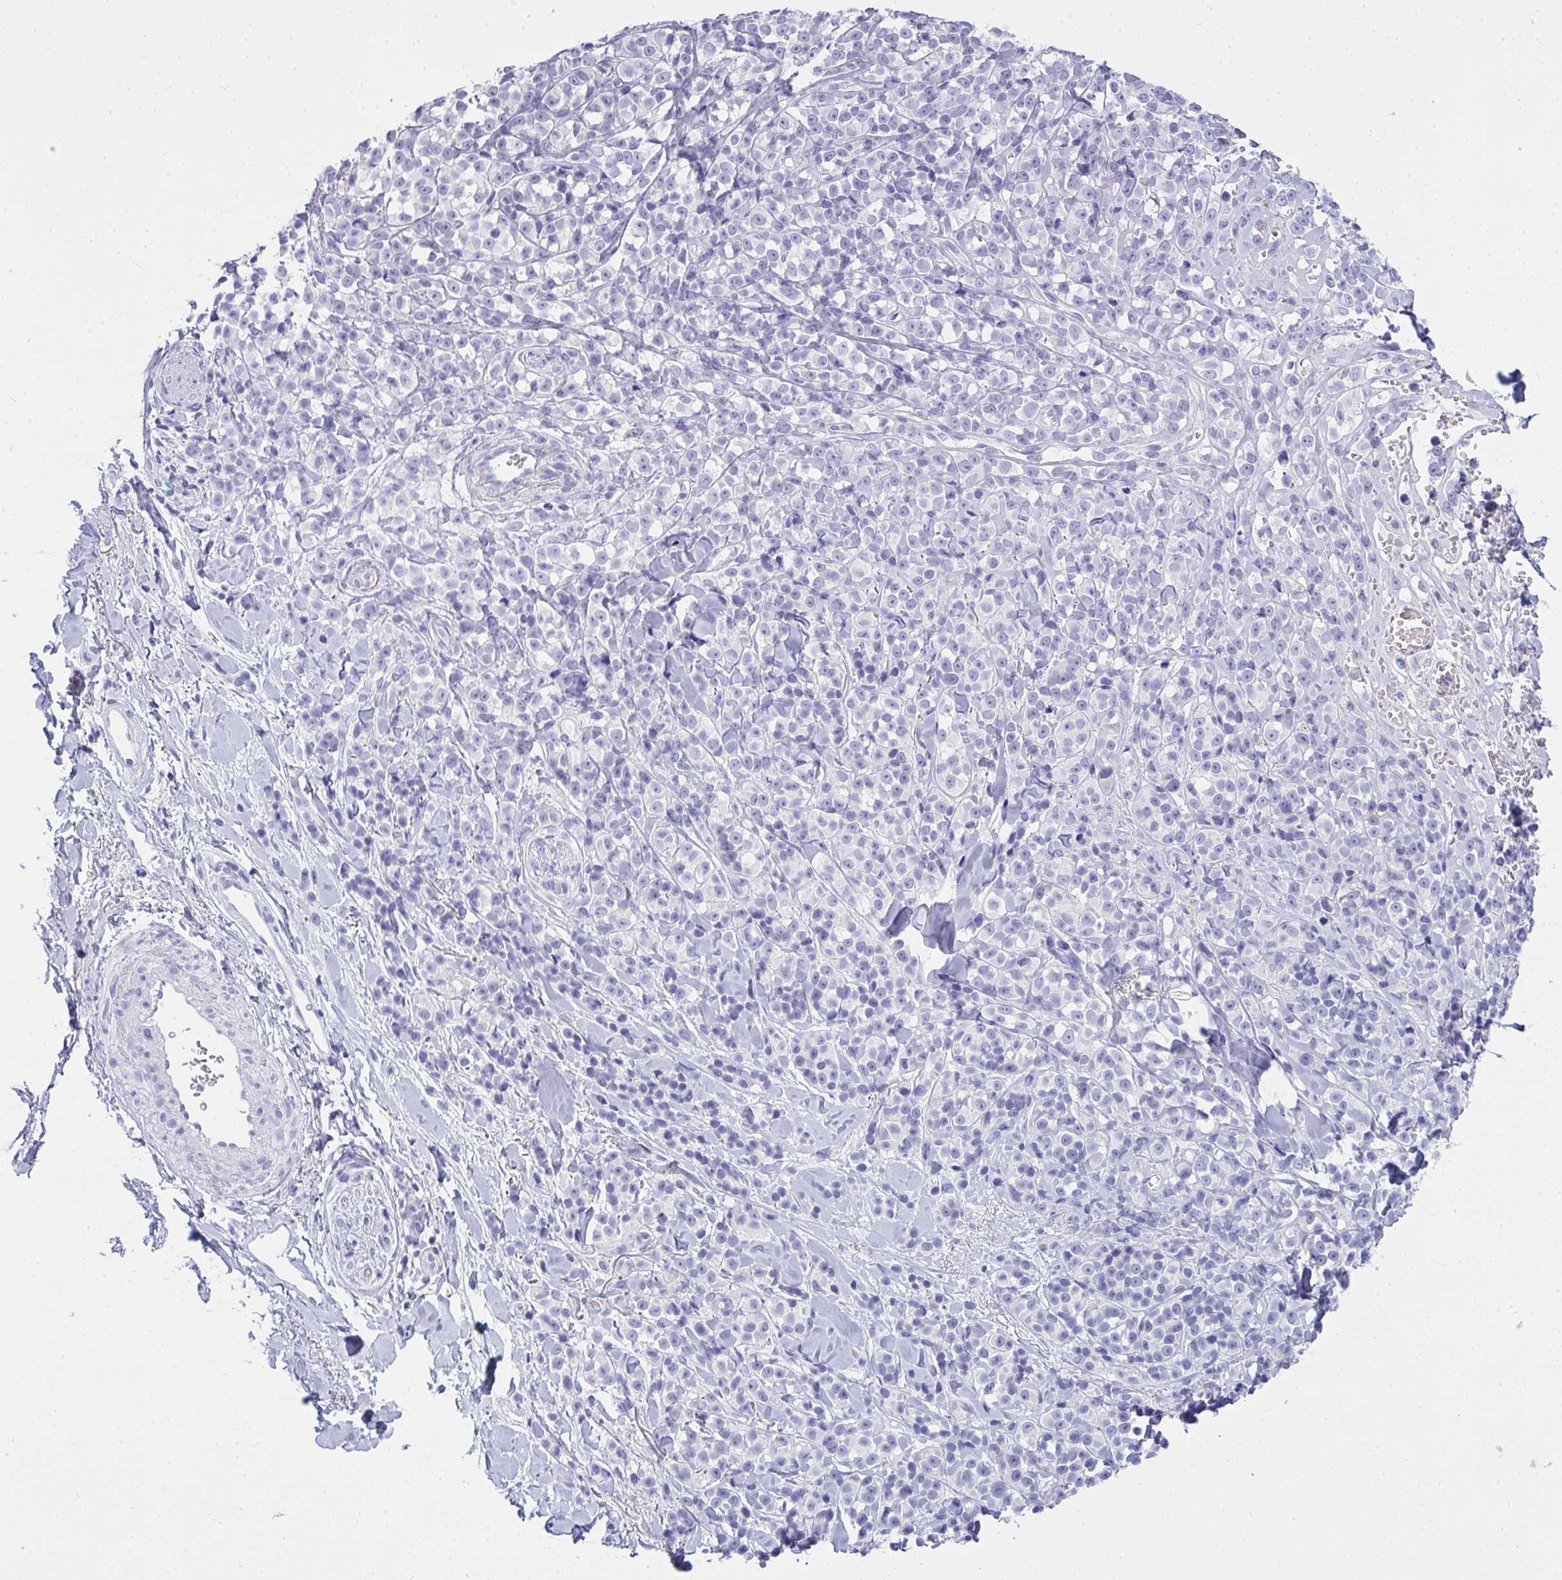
{"staining": {"intensity": "negative", "quantity": "none", "location": "none"}, "tissue": "melanoma", "cell_type": "Tumor cells", "image_type": "cancer", "snomed": [{"axis": "morphology", "description": "Malignant melanoma, NOS"}, {"axis": "topography", "description": "Skin"}], "caption": "Malignant melanoma stained for a protein using immunohistochemistry shows no positivity tumor cells.", "gene": "GSDMB", "patient": {"sex": "male", "age": 85}}